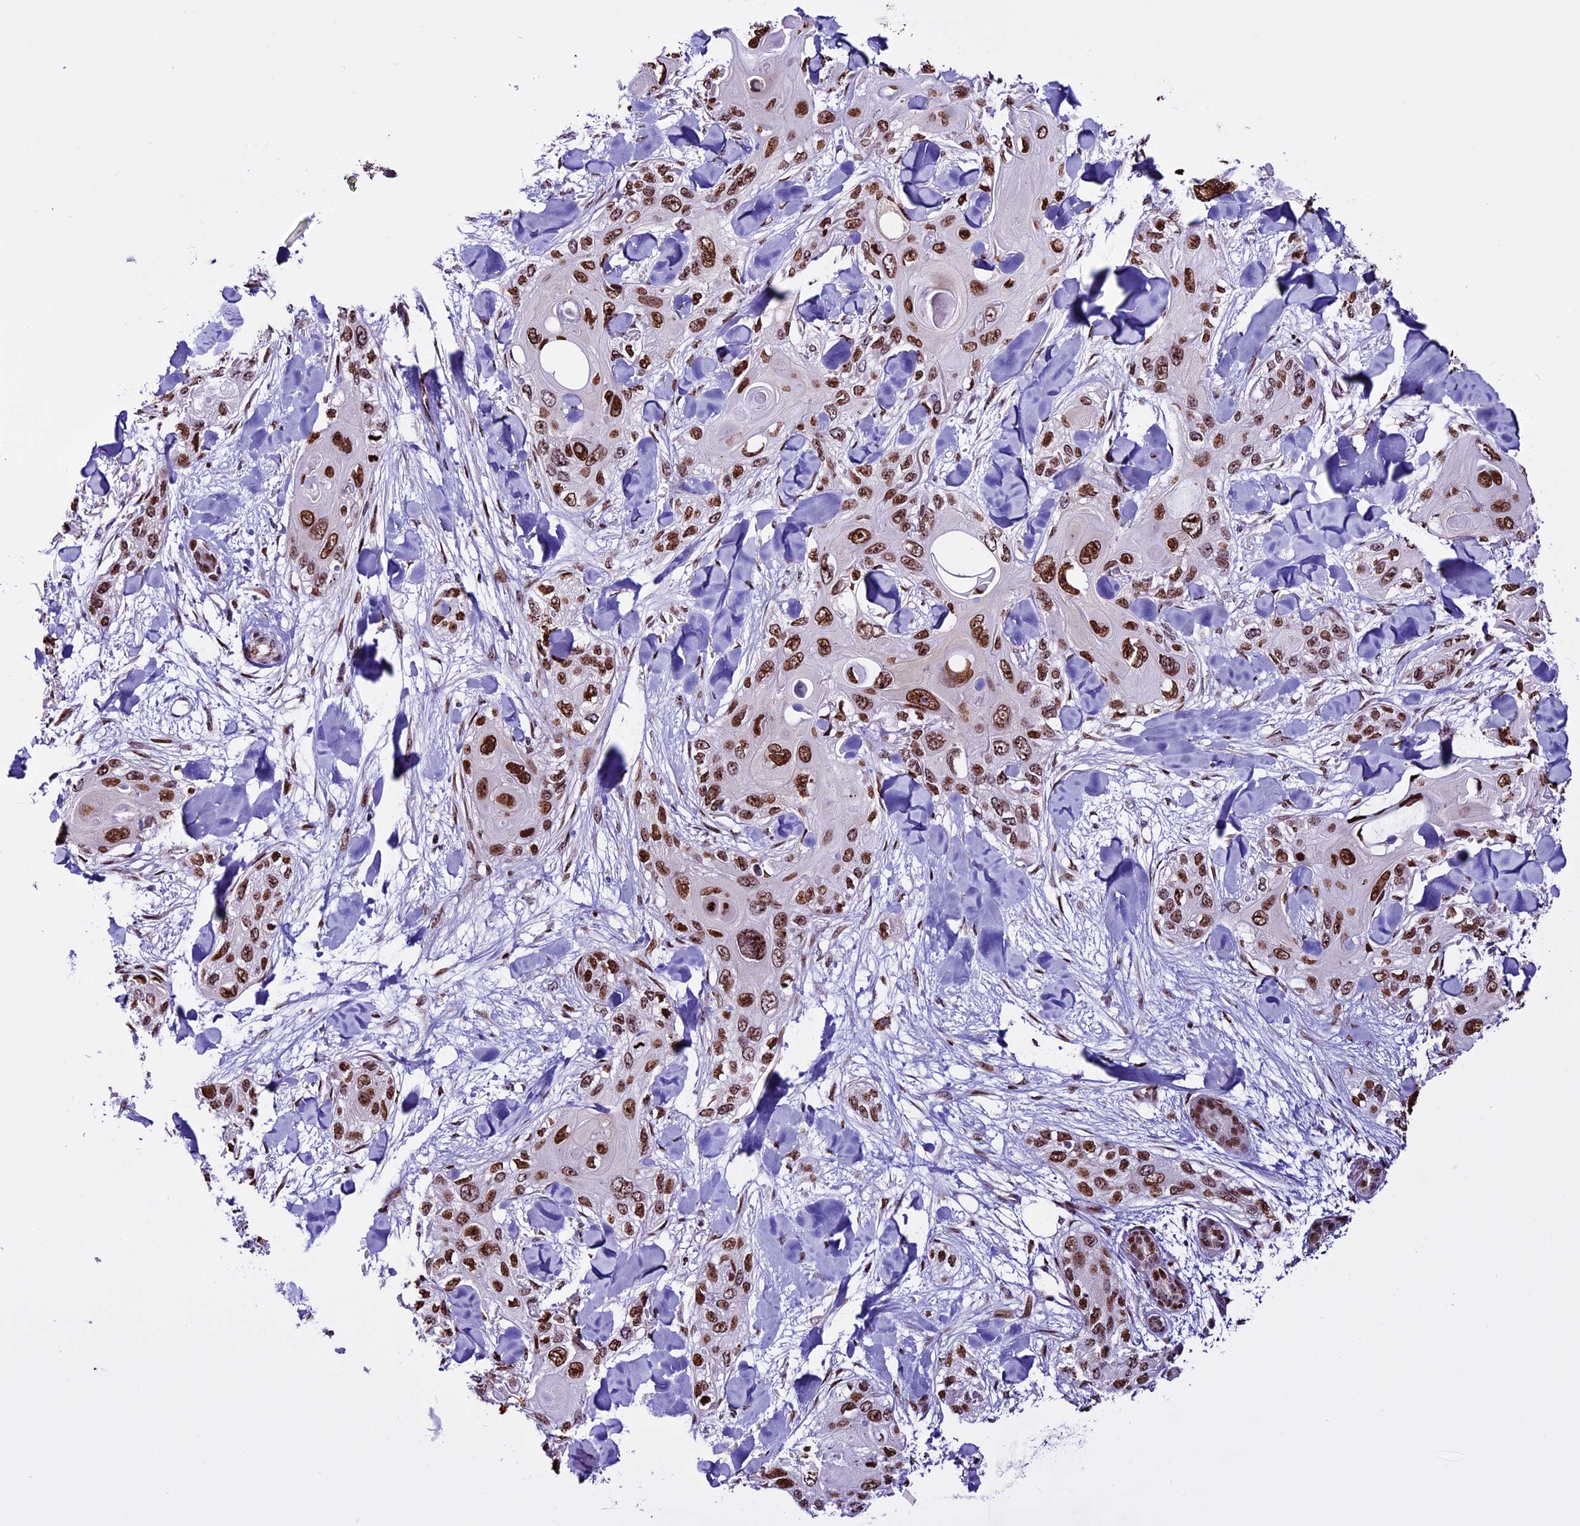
{"staining": {"intensity": "moderate", "quantity": ">75%", "location": "nuclear"}, "tissue": "skin cancer", "cell_type": "Tumor cells", "image_type": "cancer", "snomed": [{"axis": "morphology", "description": "Normal tissue, NOS"}, {"axis": "morphology", "description": "Squamous cell carcinoma, NOS"}, {"axis": "topography", "description": "Skin"}], "caption": "Tumor cells reveal medium levels of moderate nuclear staining in approximately >75% of cells in human skin cancer (squamous cell carcinoma).", "gene": "RINL", "patient": {"sex": "male", "age": 72}}